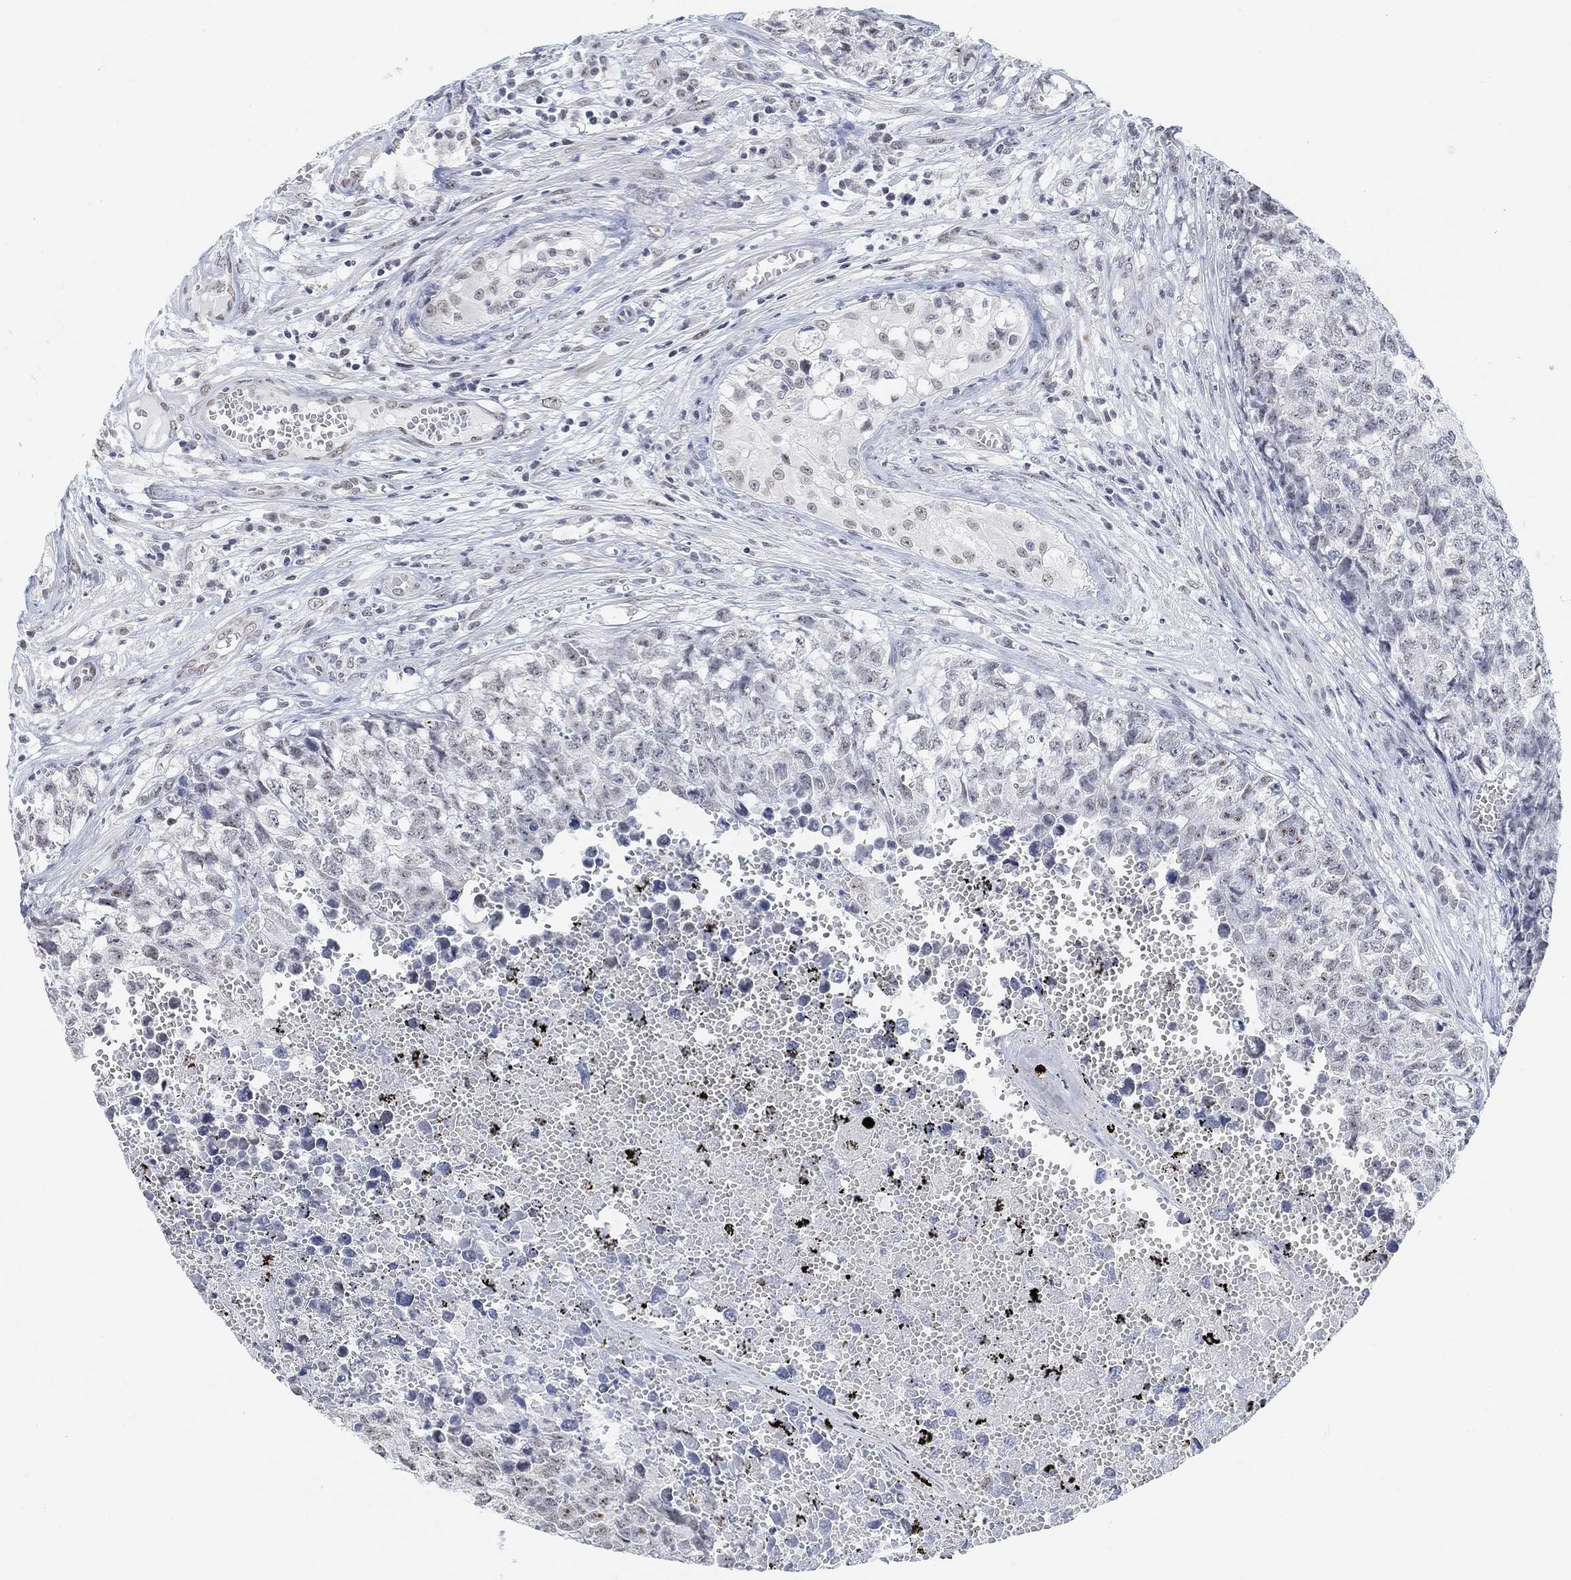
{"staining": {"intensity": "weak", "quantity": "<25%", "location": "nuclear"}, "tissue": "testis cancer", "cell_type": "Tumor cells", "image_type": "cancer", "snomed": [{"axis": "morphology", "description": "Seminoma, NOS"}, {"axis": "morphology", "description": "Carcinoma, Embryonal, NOS"}, {"axis": "topography", "description": "Testis"}], "caption": "High magnification brightfield microscopy of seminoma (testis) stained with DAB (brown) and counterstained with hematoxylin (blue): tumor cells show no significant staining.", "gene": "PURG", "patient": {"sex": "male", "age": 22}}